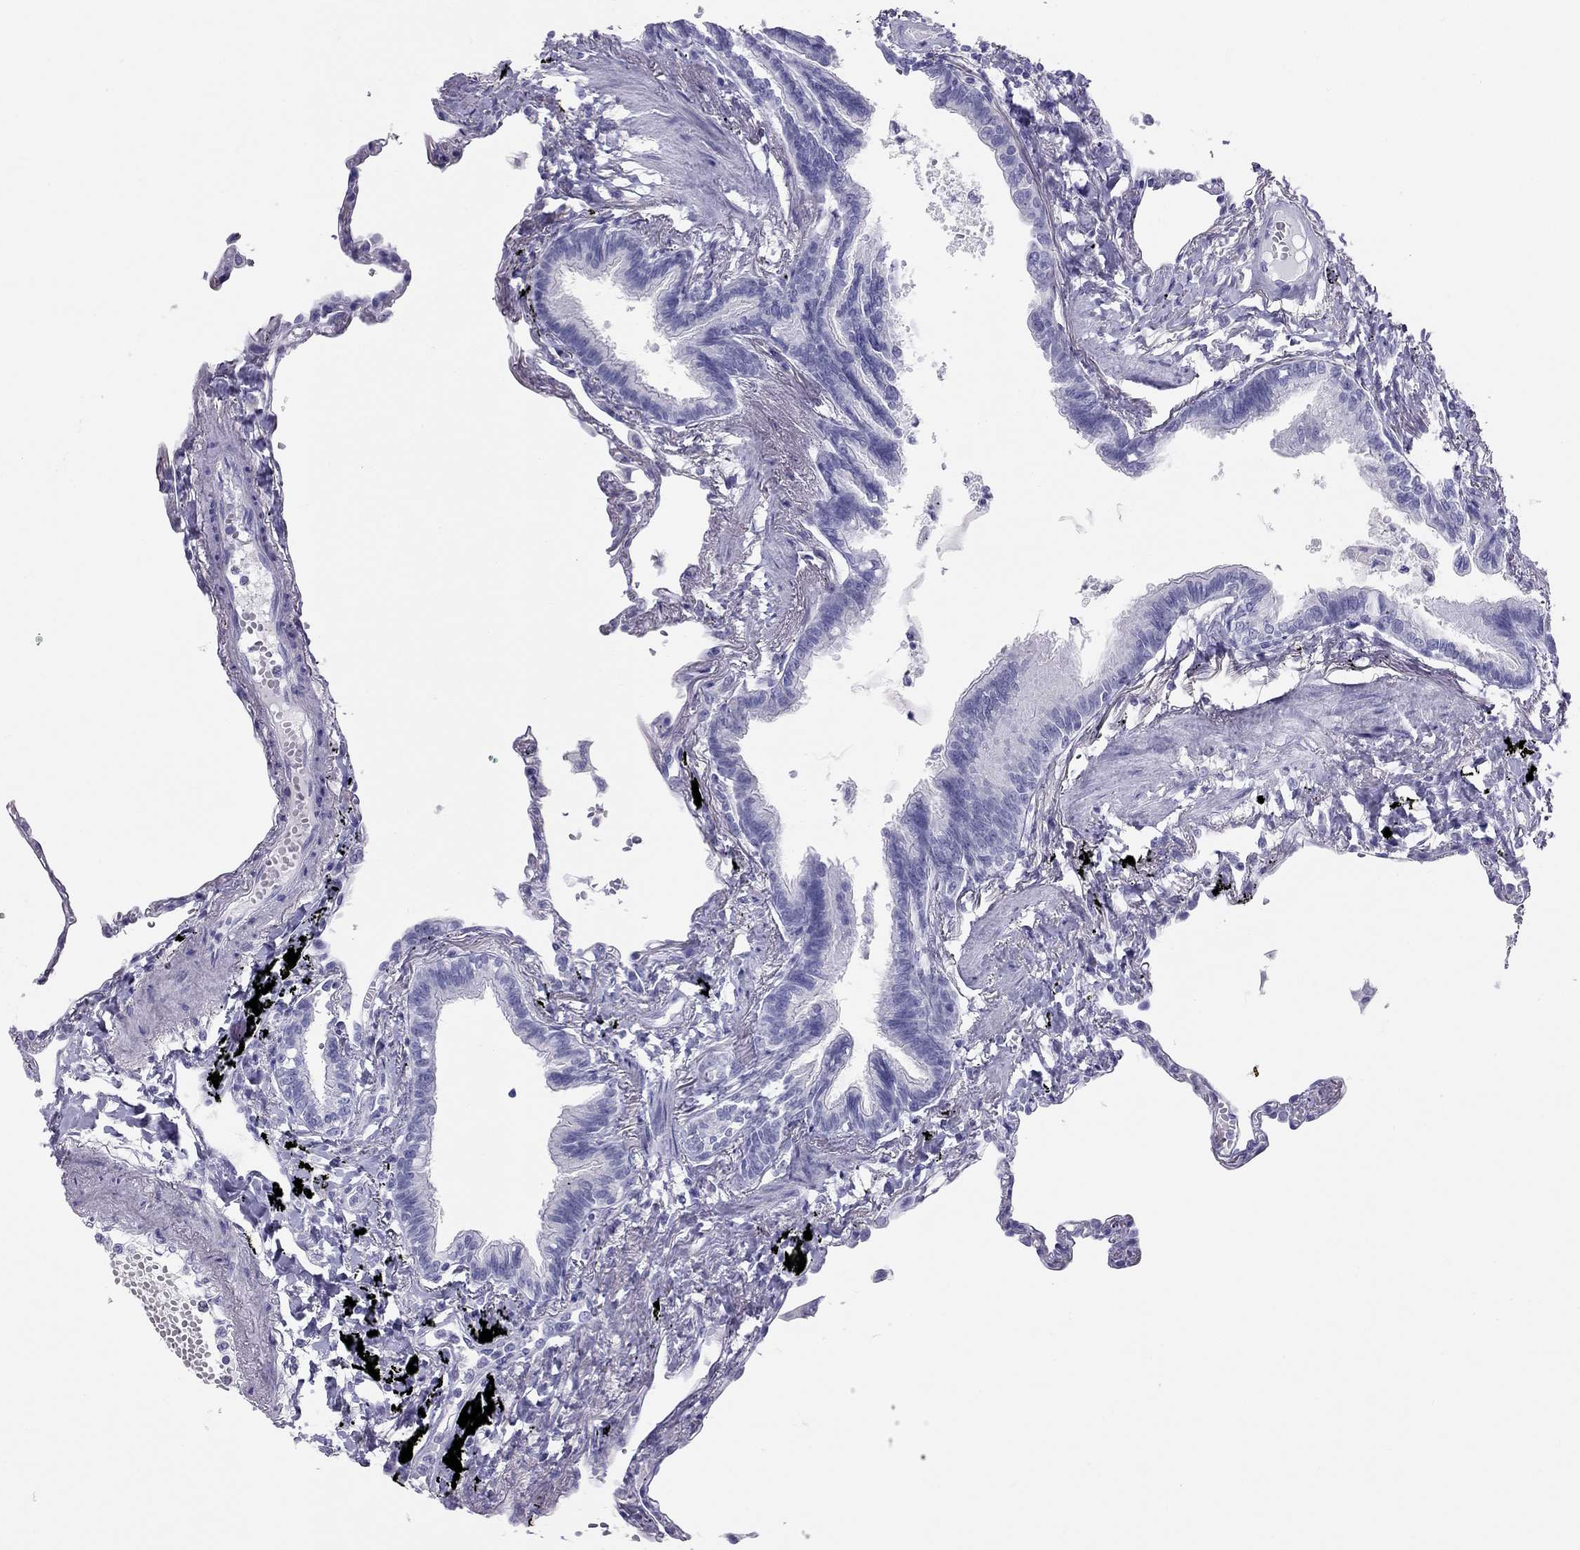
{"staining": {"intensity": "negative", "quantity": "none", "location": "none"}, "tissue": "lung", "cell_type": "Alveolar cells", "image_type": "normal", "snomed": [{"axis": "morphology", "description": "Normal tissue, NOS"}, {"axis": "topography", "description": "Lung"}], "caption": "Histopathology image shows no significant protein expression in alveolar cells of benign lung. (DAB (3,3'-diaminobenzidine) immunohistochemistry (IHC), high magnification).", "gene": "TRPM3", "patient": {"sex": "male", "age": 78}}